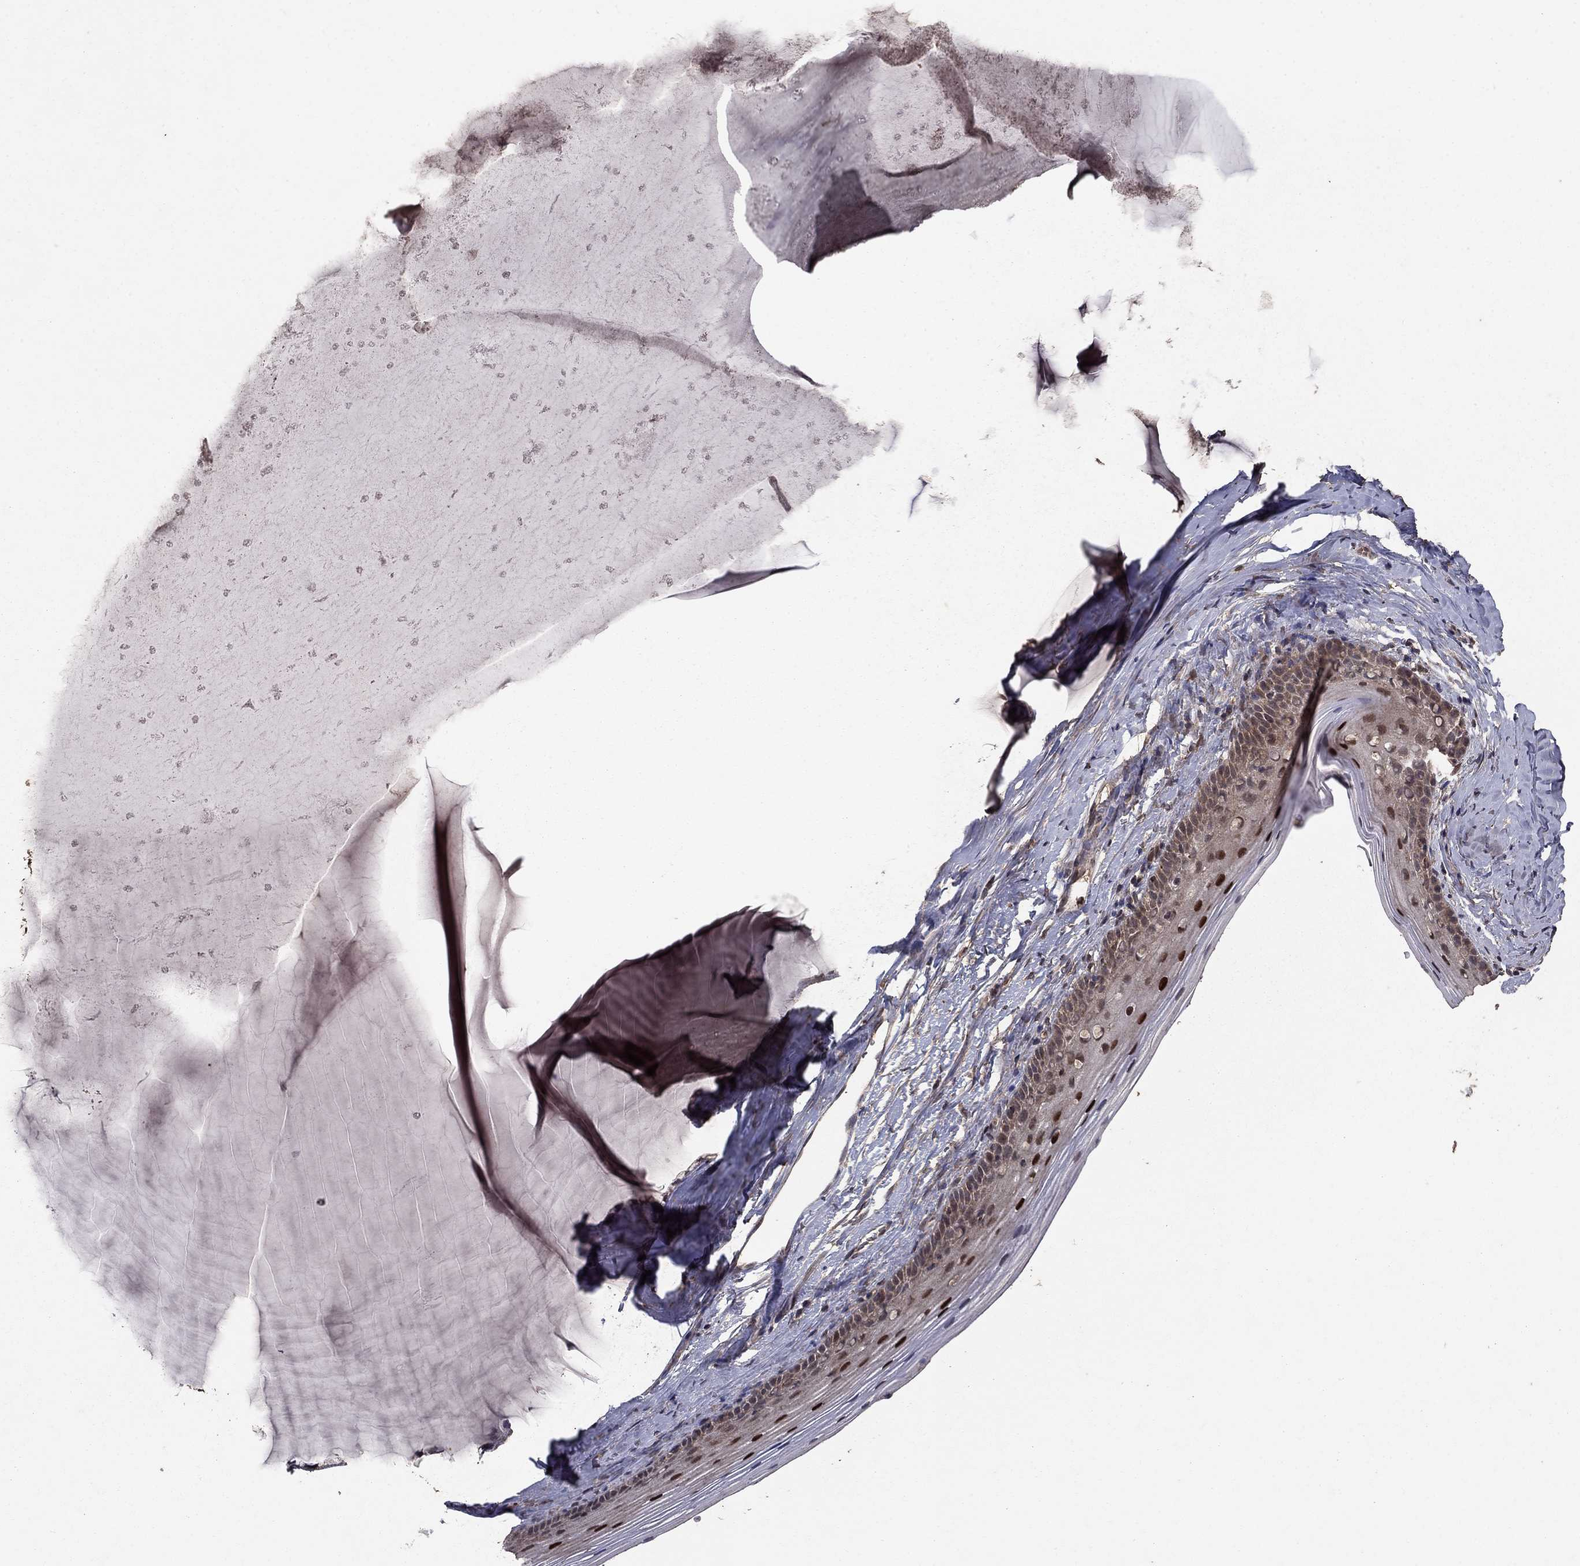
{"staining": {"intensity": "negative", "quantity": "none", "location": "none"}, "tissue": "cervix", "cell_type": "Glandular cells", "image_type": "normal", "snomed": [{"axis": "morphology", "description": "Normal tissue, NOS"}, {"axis": "topography", "description": "Cervix"}], "caption": "Cervix stained for a protein using immunohistochemistry demonstrates no expression glandular cells.", "gene": "PRDM1", "patient": {"sex": "female", "age": 40}}